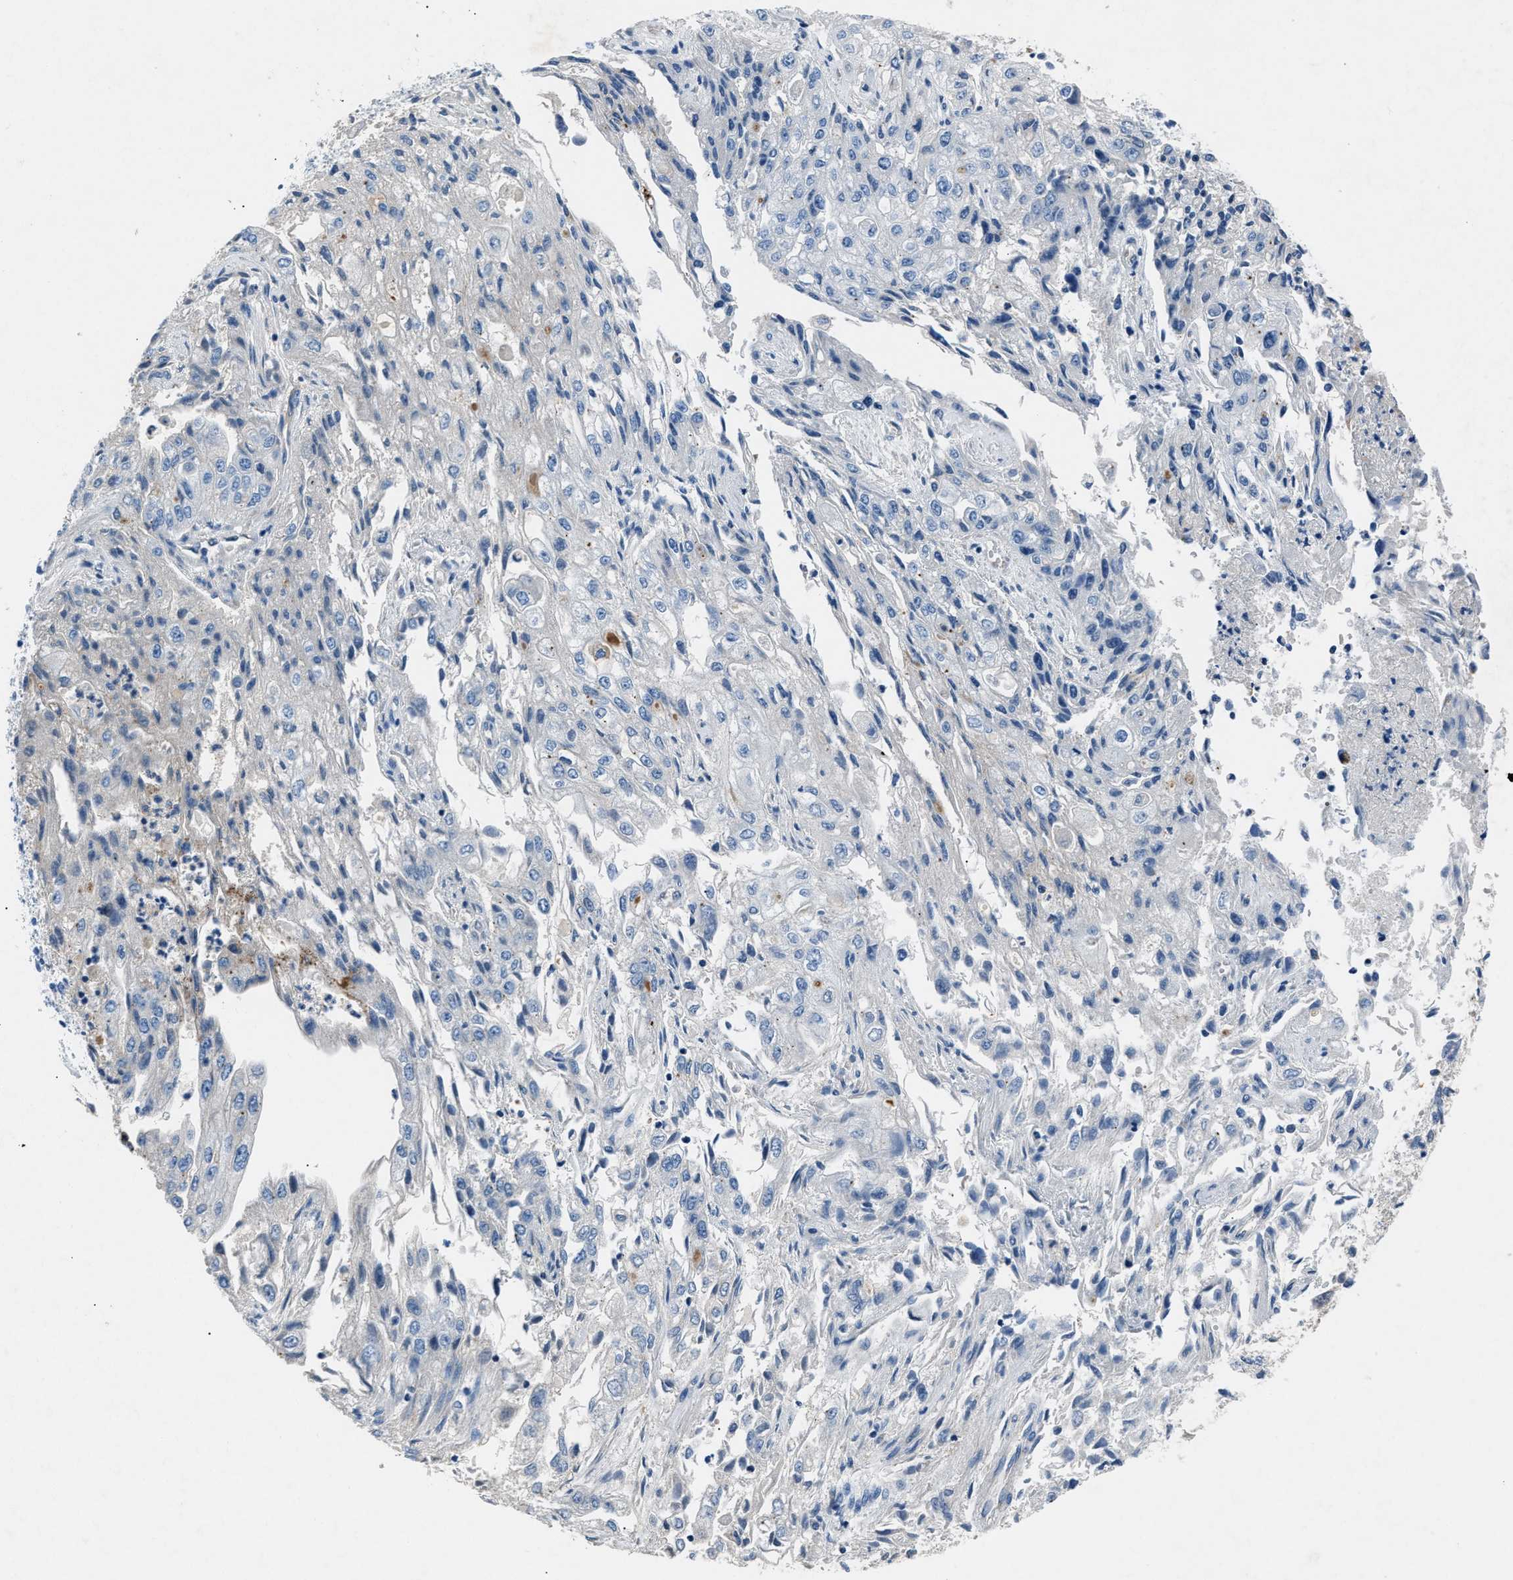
{"staining": {"intensity": "negative", "quantity": "none", "location": "none"}, "tissue": "endometrial cancer", "cell_type": "Tumor cells", "image_type": "cancer", "snomed": [{"axis": "morphology", "description": "Adenocarcinoma, NOS"}, {"axis": "topography", "description": "Endometrium"}], "caption": "The micrograph displays no staining of tumor cells in endometrial adenocarcinoma.", "gene": "DNAAF5", "patient": {"sex": "female", "age": 49}}